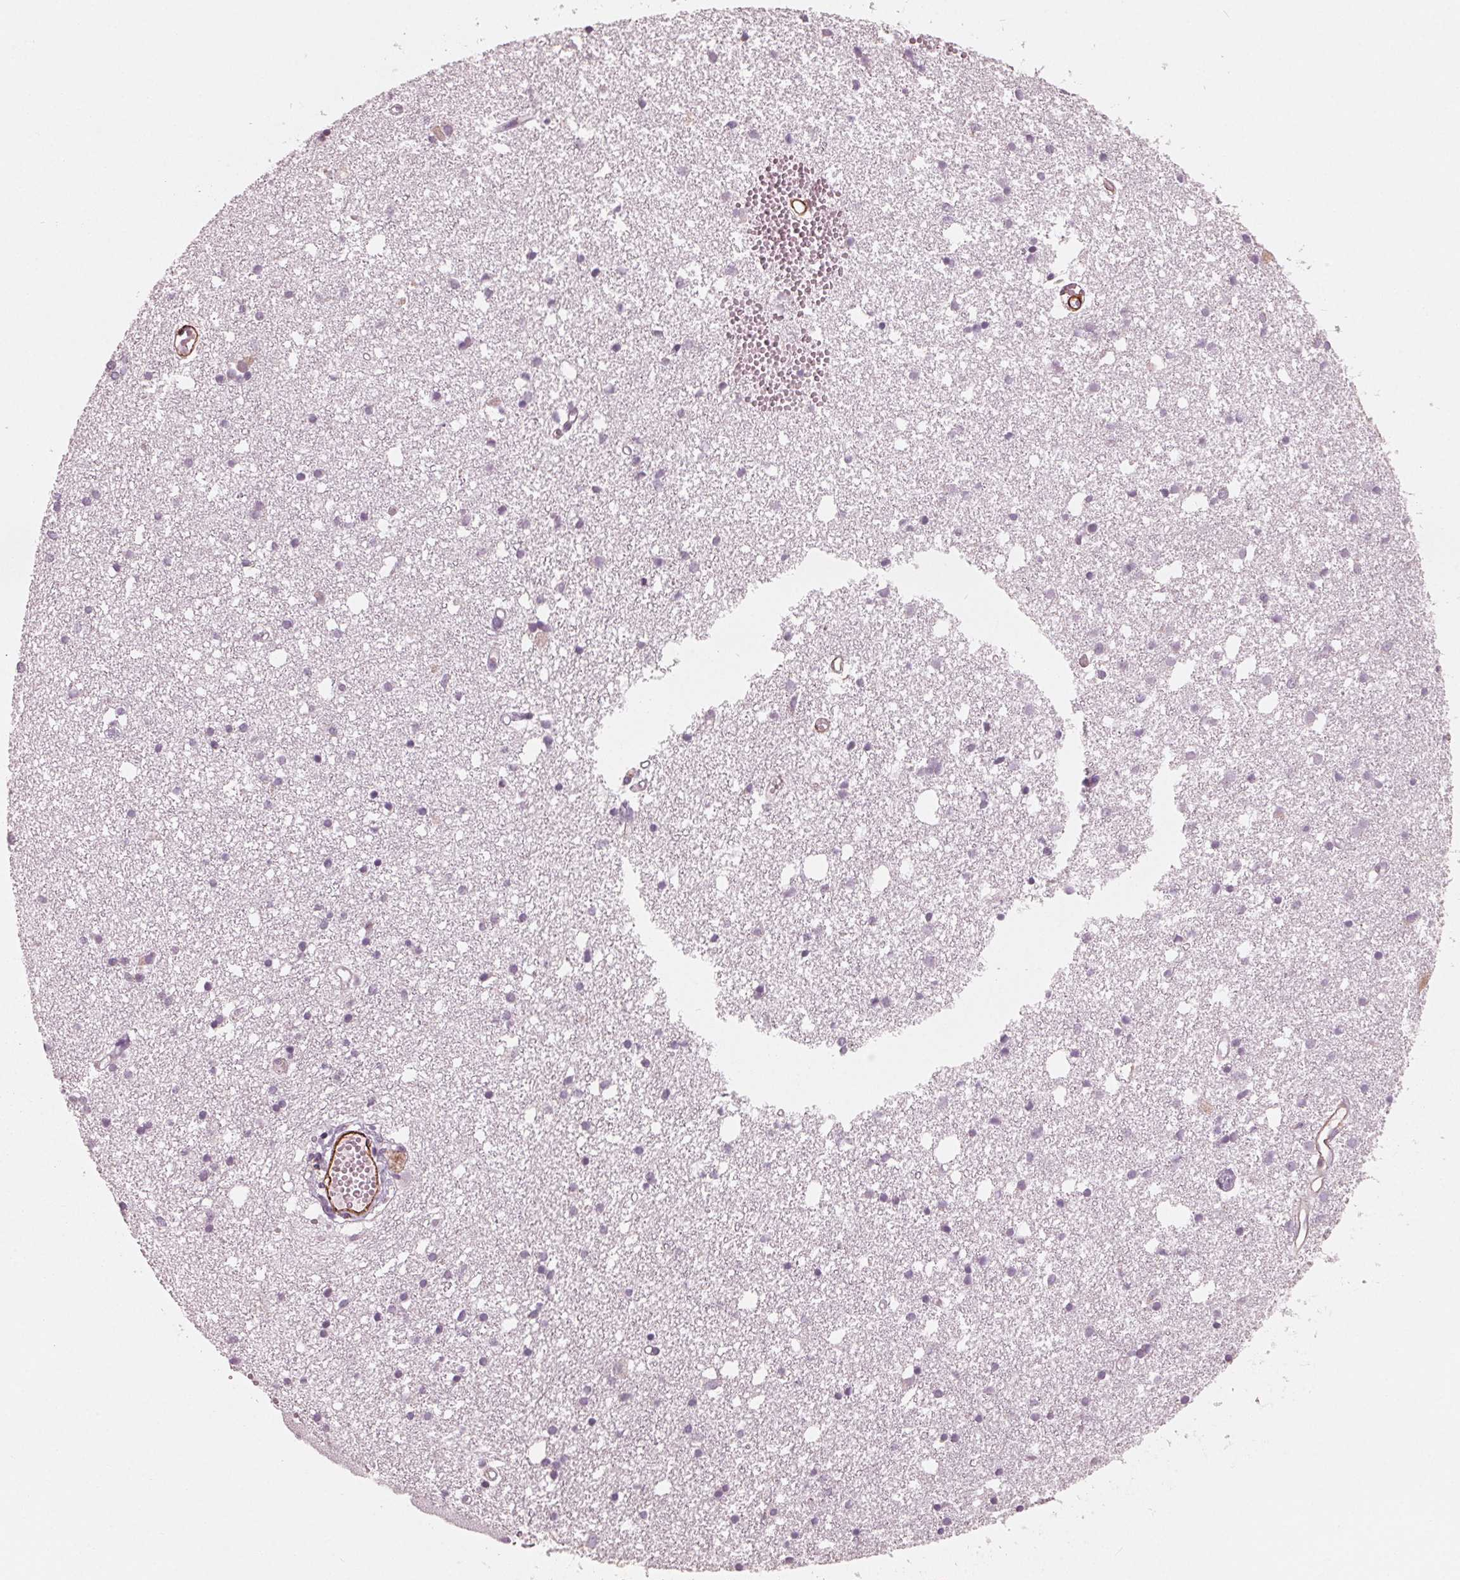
{"staining": {"intensity": "strong", "quantity": "<25%", "location": "cytoplasmic/membranous"}, "tissue": "cerebral cortex", "cell_type": "Endothelial cells", "image_type": "normal", "snomed": [{"axis": "morphology", "description": "Normal tissue, NOS"}, {"axis": "morphology", "description": "Glioma, malignant, High grade"}, {"axis": "topography", "description": "Cerebral cortex"}], "caption": "Protein staining of unremarkable cerebral cortex displays strong cytoplasmic/membranous positivity in approximately <25% of endothelial cells. Ihc stains the protein in brown and the nuclei are stained blue.", "gene": "MIER3", "patient": {"sex": "male", "age": 71}}